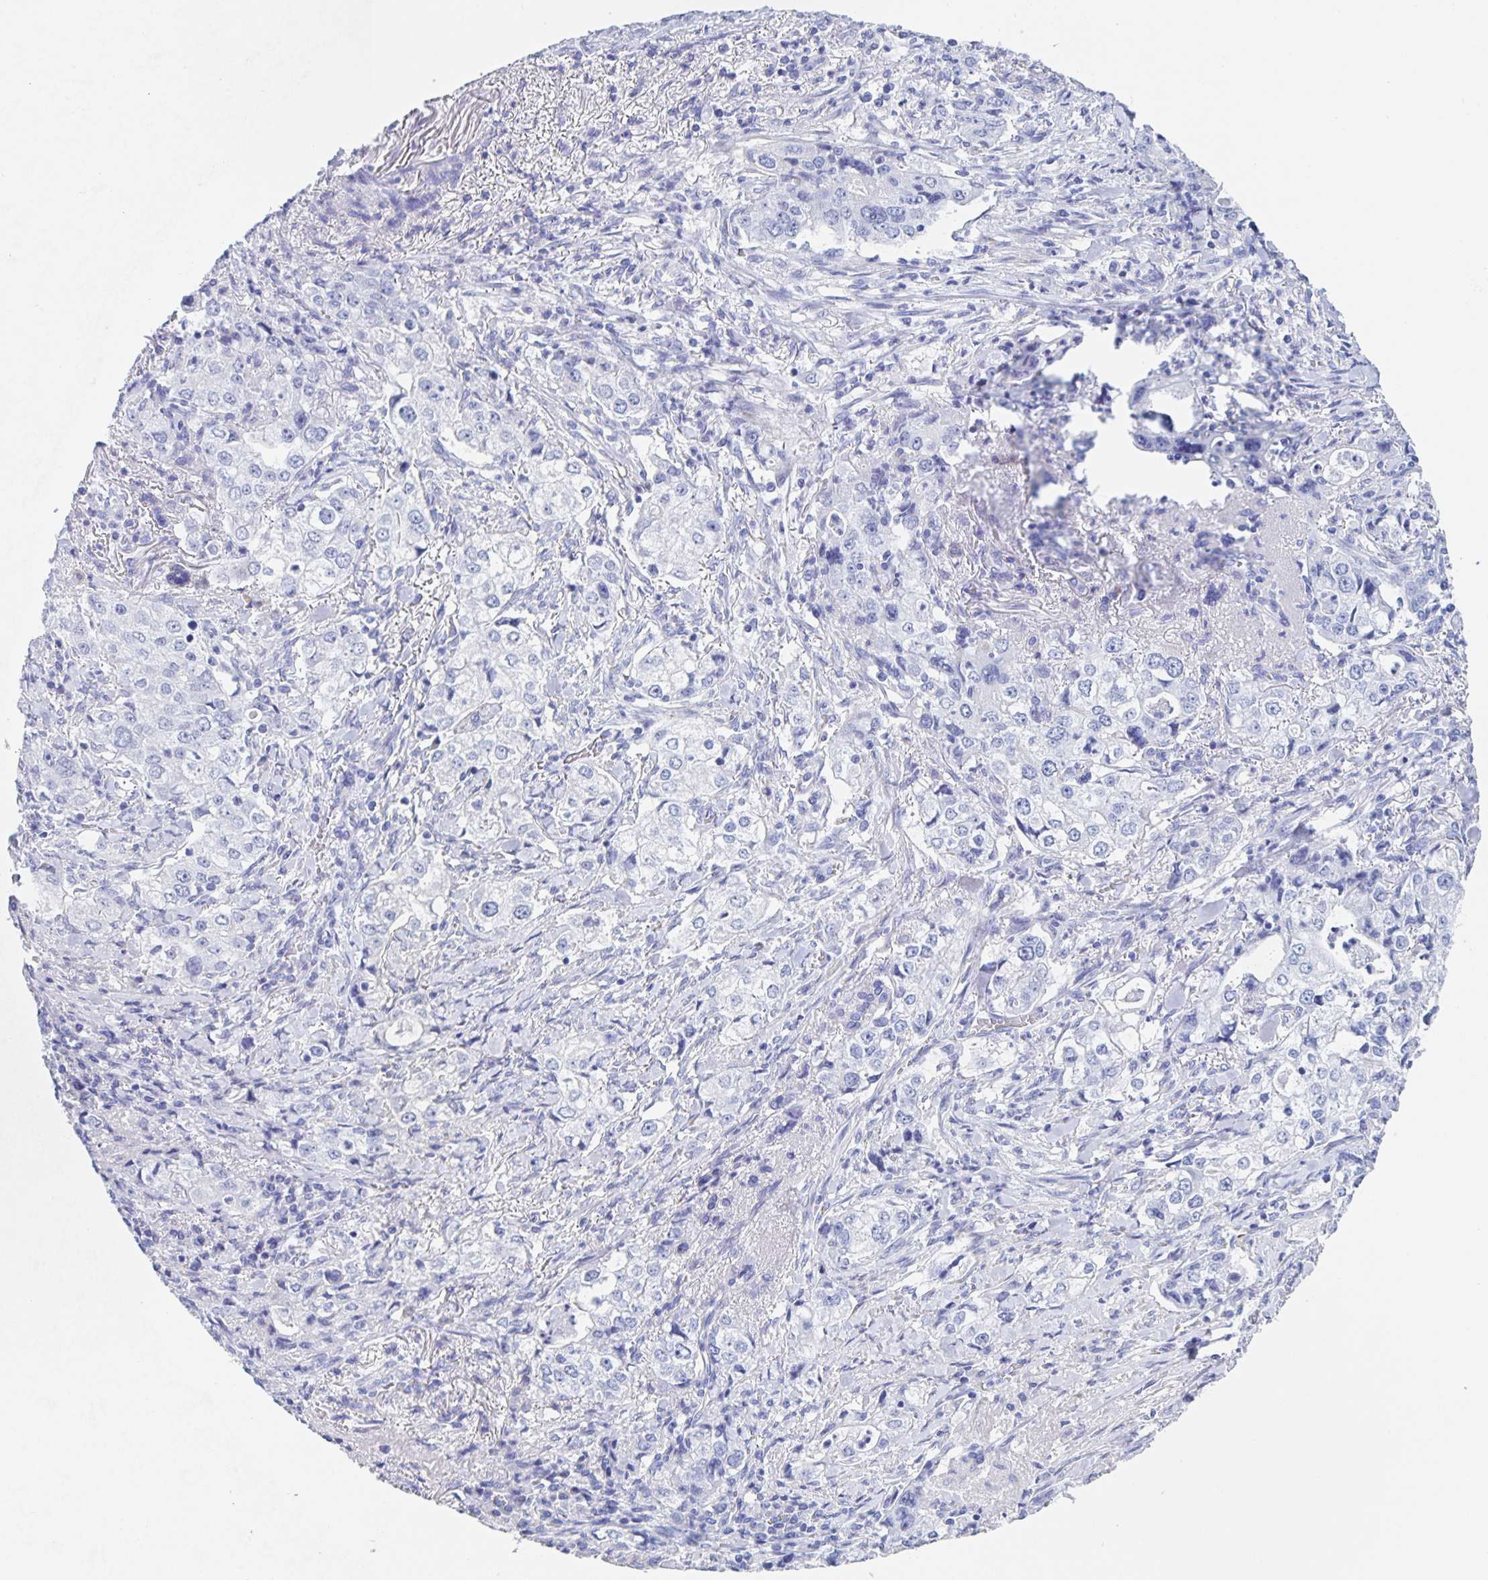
{"staining": {"intensity": "negative", "quantity": "none", "location": "none"}, "tissue": "stomach cancer", "cell_type": "Tumor cells", "image_type": "cancer", "snomed": [{"axis": "morphology", "description": "Adenocarcinoma, NOS"}, {"axis": "topography", "description": "Stomach, upper"}], "caption": "Tumor cells show no significant positivity in stomach adenocarcinoma.", "gene": "DMBT1", "patient": {"sex": "male", "age": 75}}